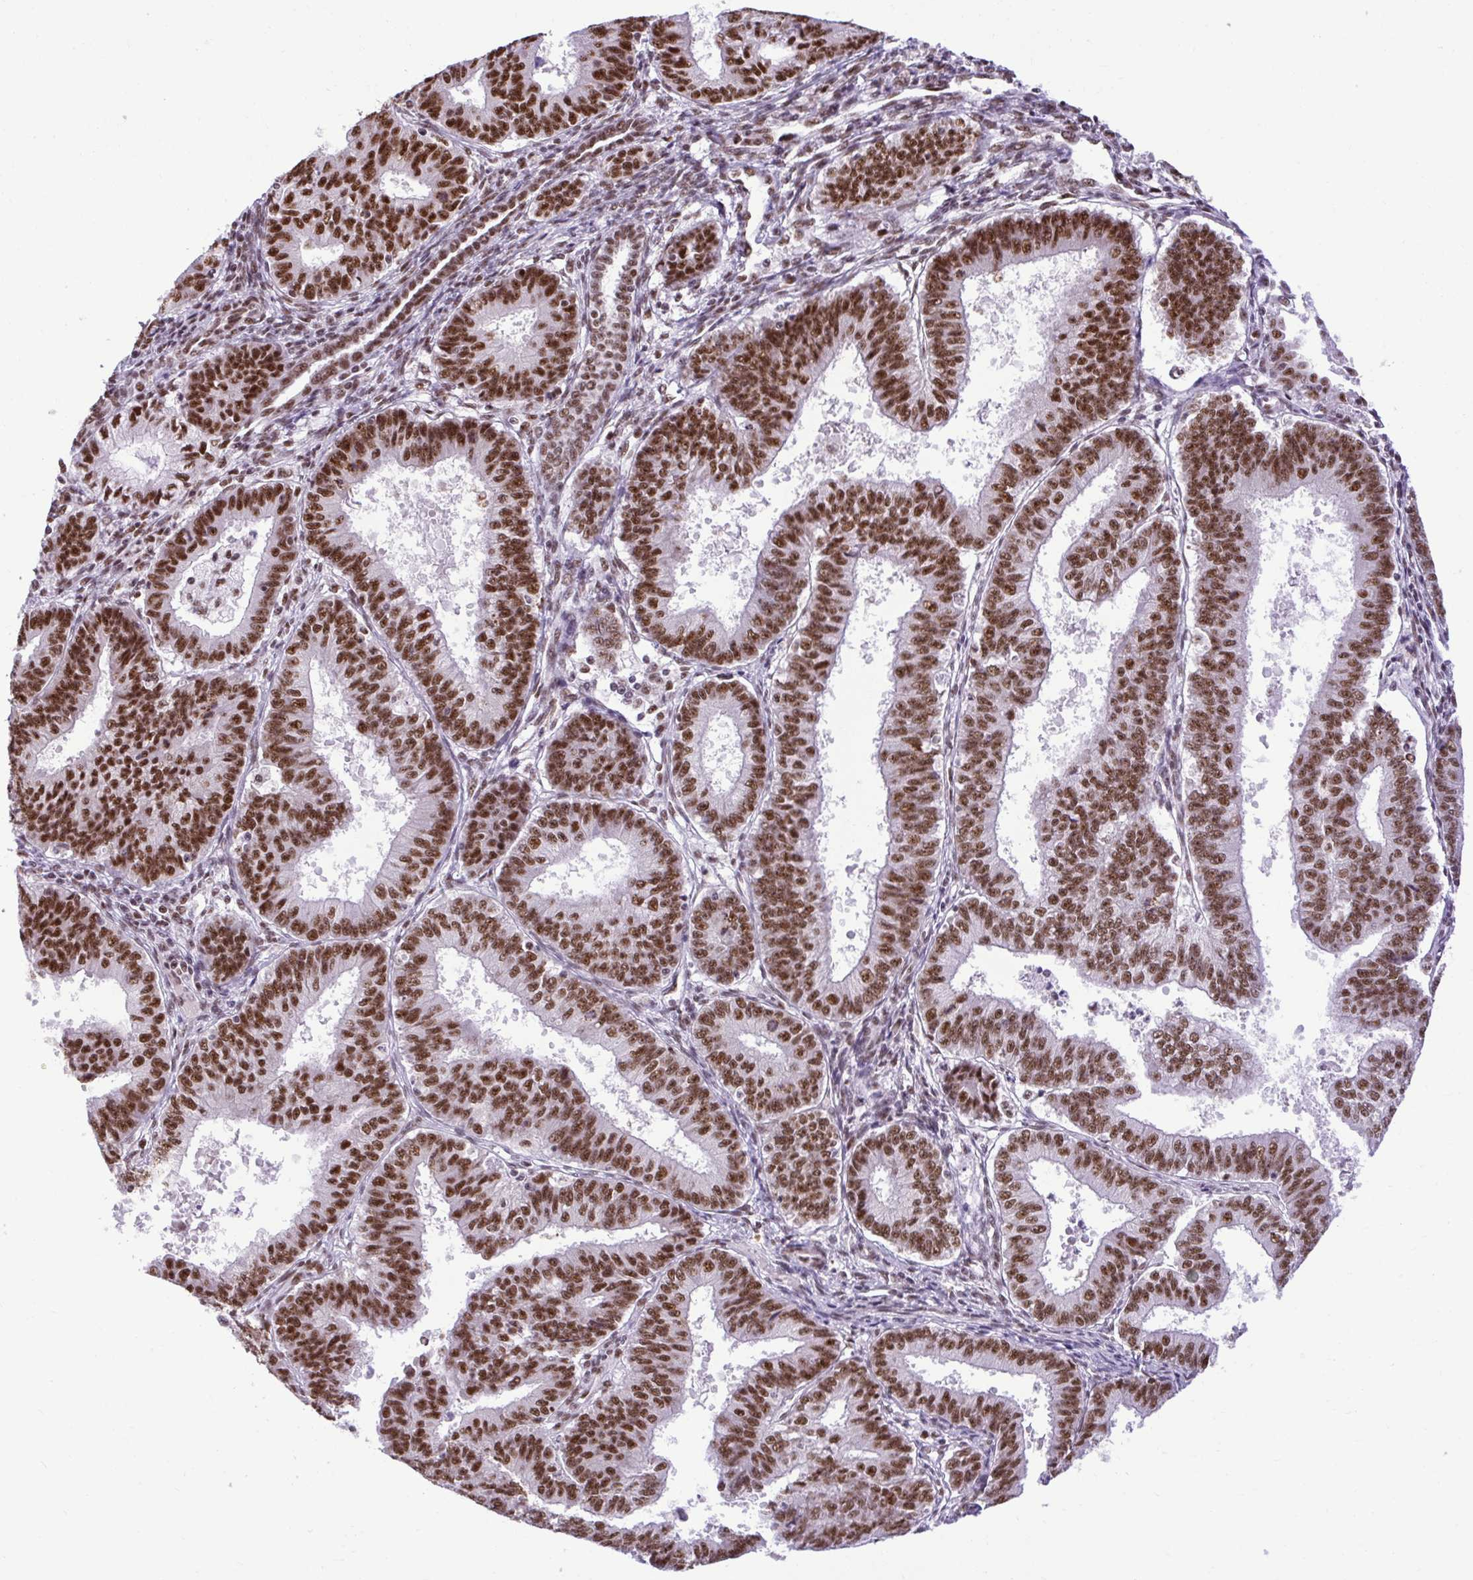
{"staining": {"intensity": "moderate", "quantity": ">75%", "location": "nuclear"}, "tissue": "endometrial cancer", "cell_type": "Tumor cells", "image_type": "cancer", "snomed": [{"axis": "morphology", "description": "Adenocarcinoma, NOS"}, {"axis": "topography", "description": "Endometrium"}], "caption": "Adenocarcinoma (endometrial) stained with DAB (3,3'-diaminobenzidine) immunohistochemistry (IHC) displays medium levels of moderate nuclear staining in about >75% of tumor cells. (DAB = brown stain, brightfield microscopy at high magnification).", "gene": "PRPF19", "patient": {"sex": "female", "age": 73}}